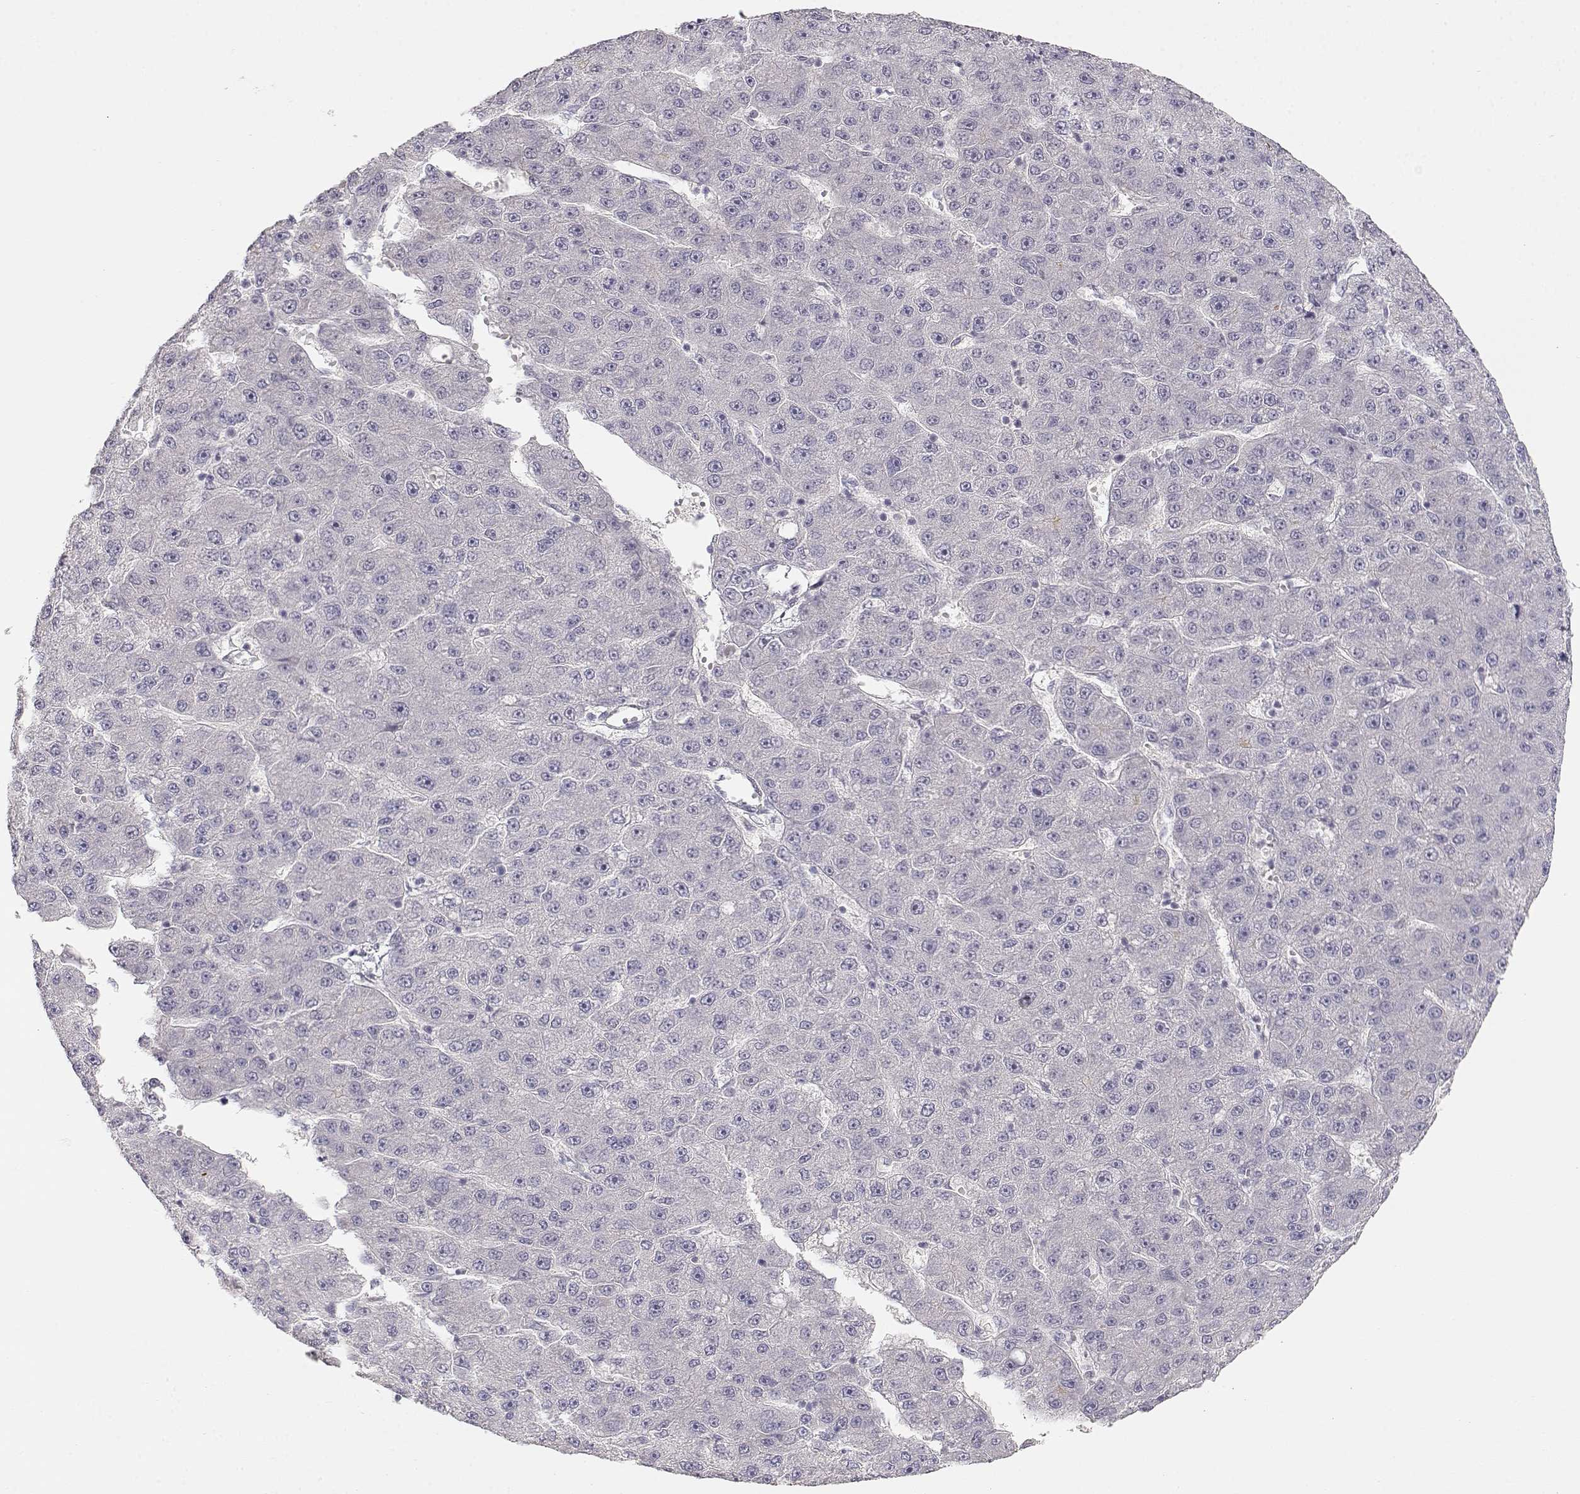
{"staining": {"intensity": "negative", "quantity": "none", "location": "none"}, "tissue": "liver cancer", "cell_type": "Tumor cells", "image_type": "cancer", "snomed": [{"axis": "morphology", "description": "Carcinoma, Hepatocellular, NOS"}, {"axis": "topography", "description": "Liver"}], "caption": "This is a image of immunohistochemistry (IHC) staining of liver cancer (hepatocellular carcinoma), which shows no positivity in tumor cells.", "gene": "EAF2", "patient": {"sex": "male", "age": 67}}